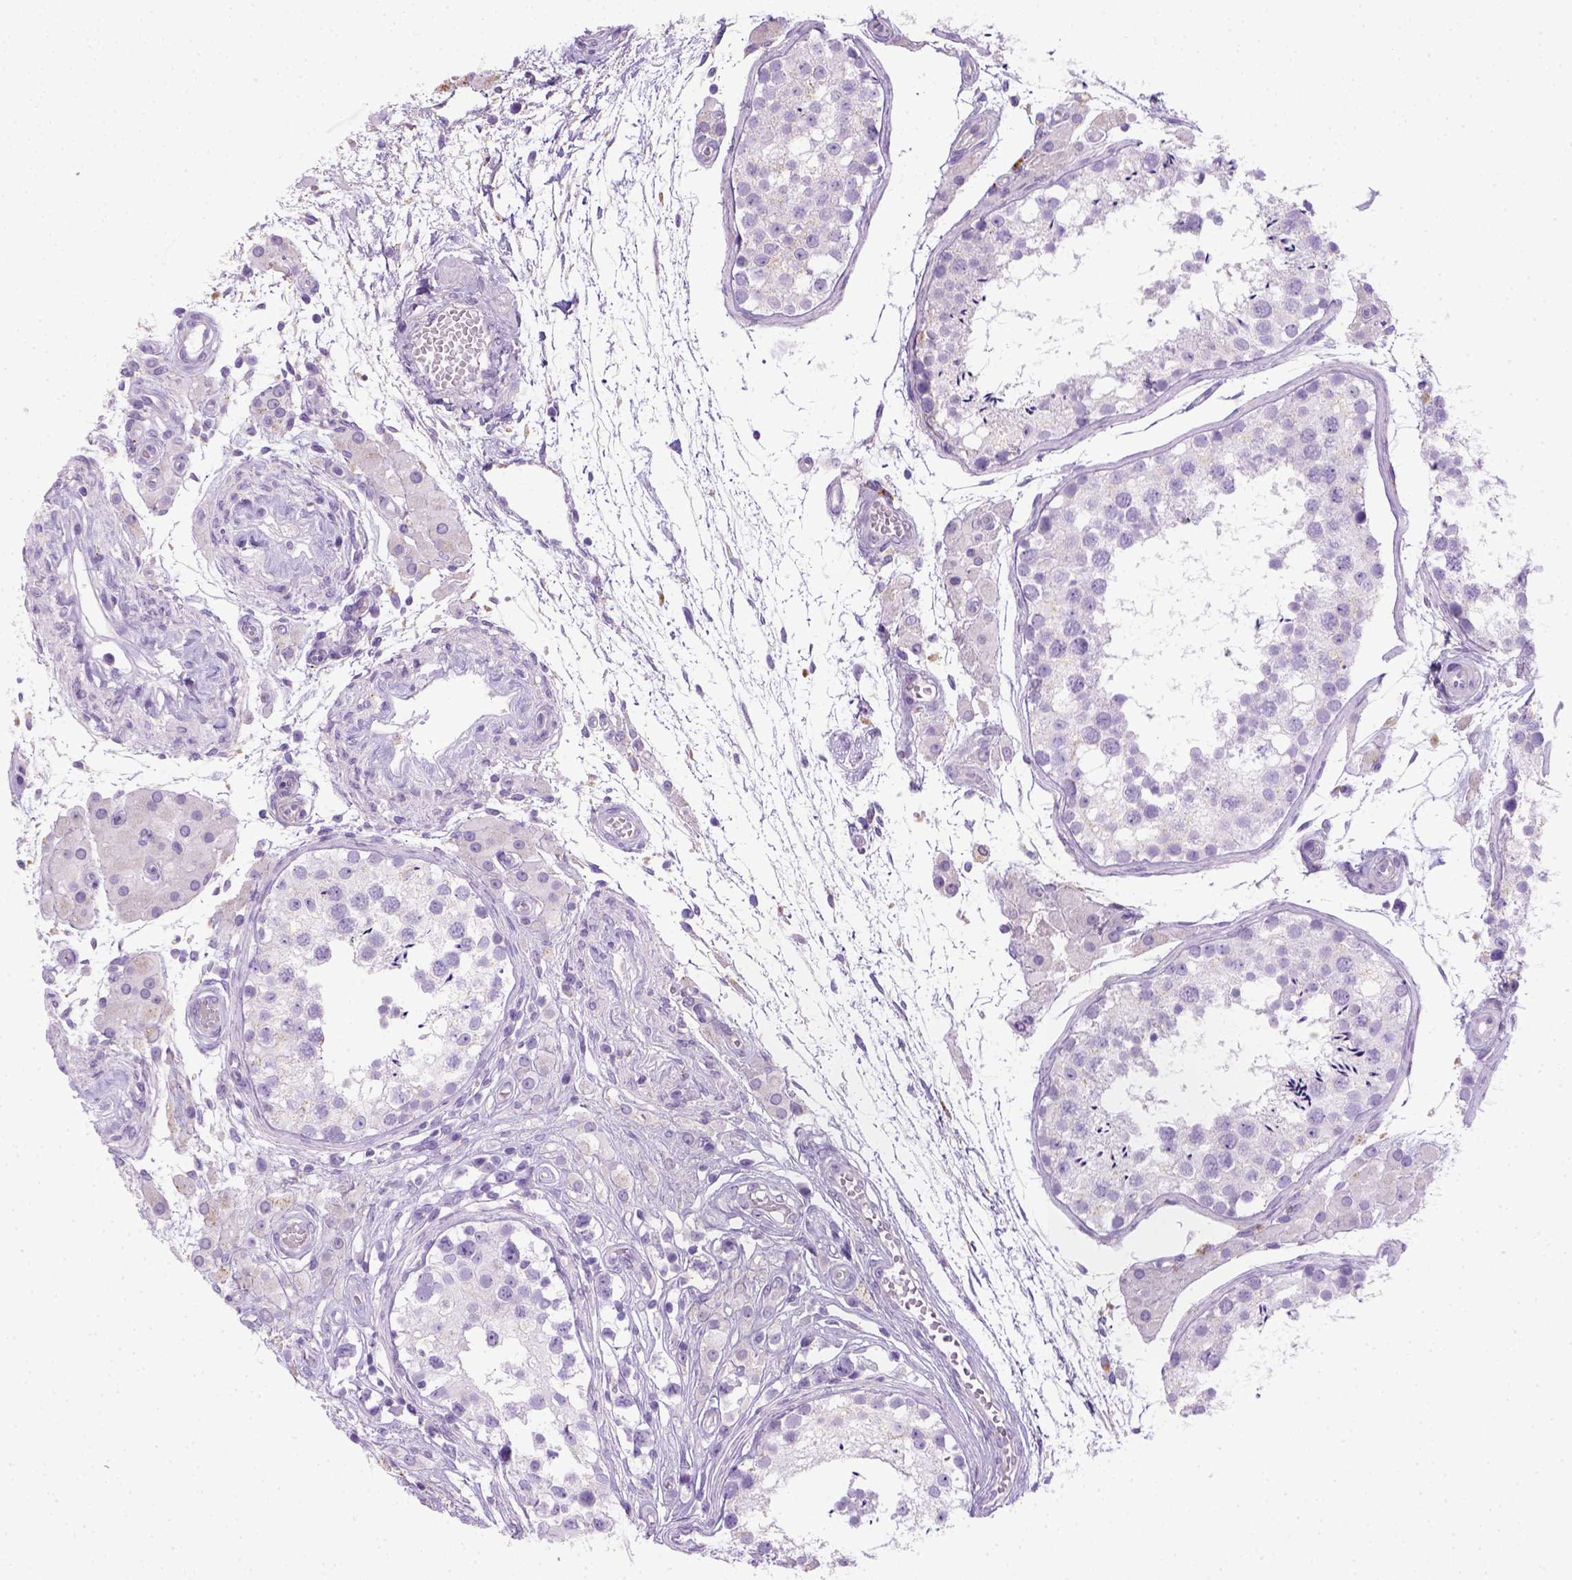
{"staining": {"intensity": "negative", "quantity": "none", "location": "none"}, "tissue": "testis", "cell_type": "Cells in seminiferous ducts", "image_type": "normal", "snomed": [{"axis": "morphology", "description": "Normal tissue, NOS"}, {"axis": "morphology", "description": "Seminoma, NOS"}, {"axis": "topography", "description": "Testis"}], "caption": "Immunohistochemistry (IHC) photomicrograph of normal testis: human testis stained with DAB exhibits no significant protein staining in cells in seminiferous ducts. (DAB (3,3'-diaminobenzidine) IHC visualized using brightfield microscopy, high magnification).", "gene": "KRT71", "patient": {"sex": "male", "age": 29}}